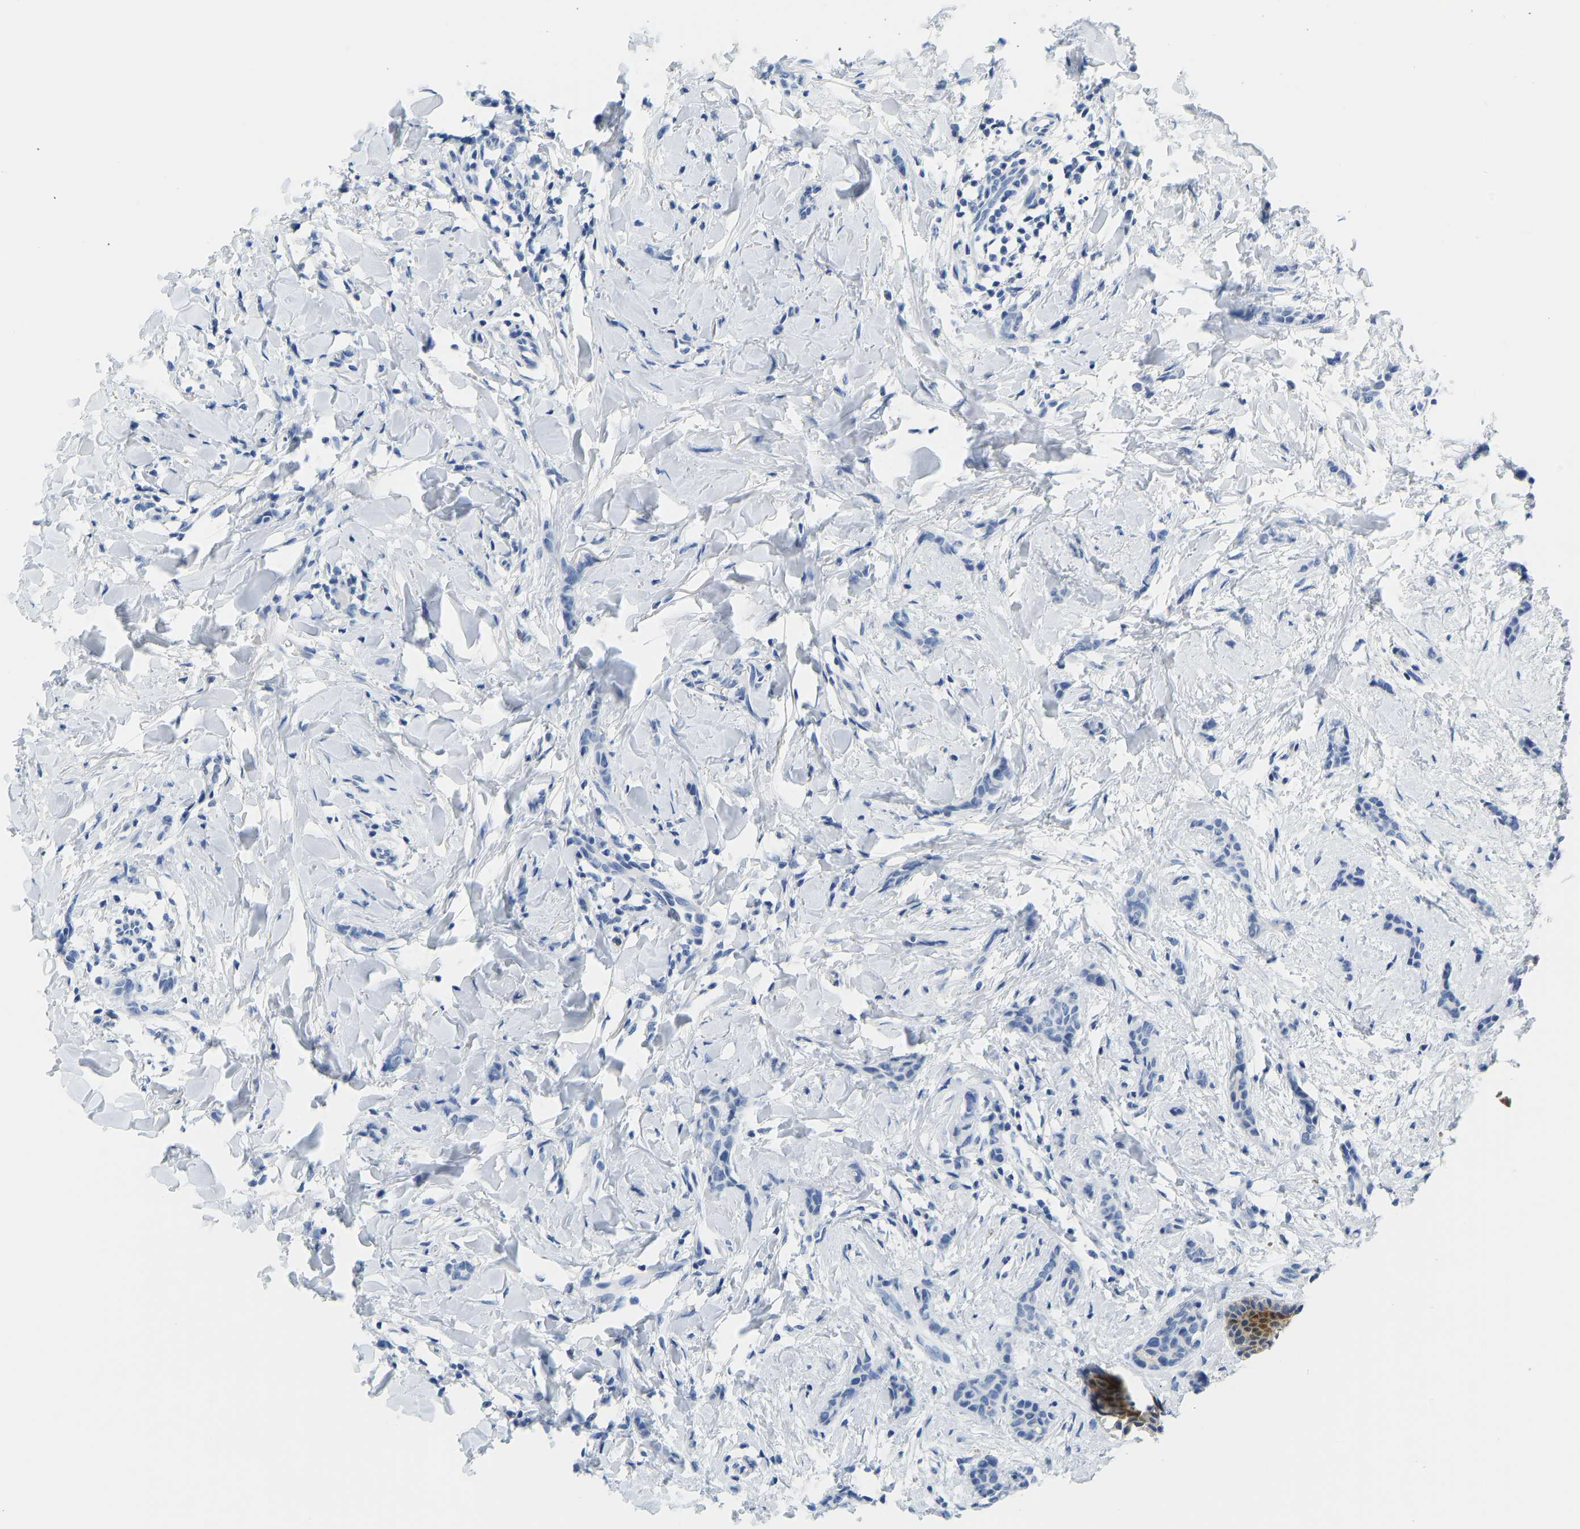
{"staining": {"intensity": "negative", "quantity": "none", "location": "none"}, "tissue": "breast cancer", "cell_type": "Tumor cells", "image_type": "cancer", "snomed": [{"axis": "morphology", "description": "Lobular carcinoma"}, {"axis": "topography", "description": "Skin"}, {"axis": "topography", "description": "Breast"}], "caption": "Breast cancer (lobular carcinoma) was stained to show a protein in brown. There is no significant positivity in tumor cells. The staining was performed using DAB to visualize the protein expression in brown, while the nuclei were stained in blue with hematoxylin (Magnification: 20x).", "gene": "SERPINB3", "patient": {"sex": "female", "age": 46}}